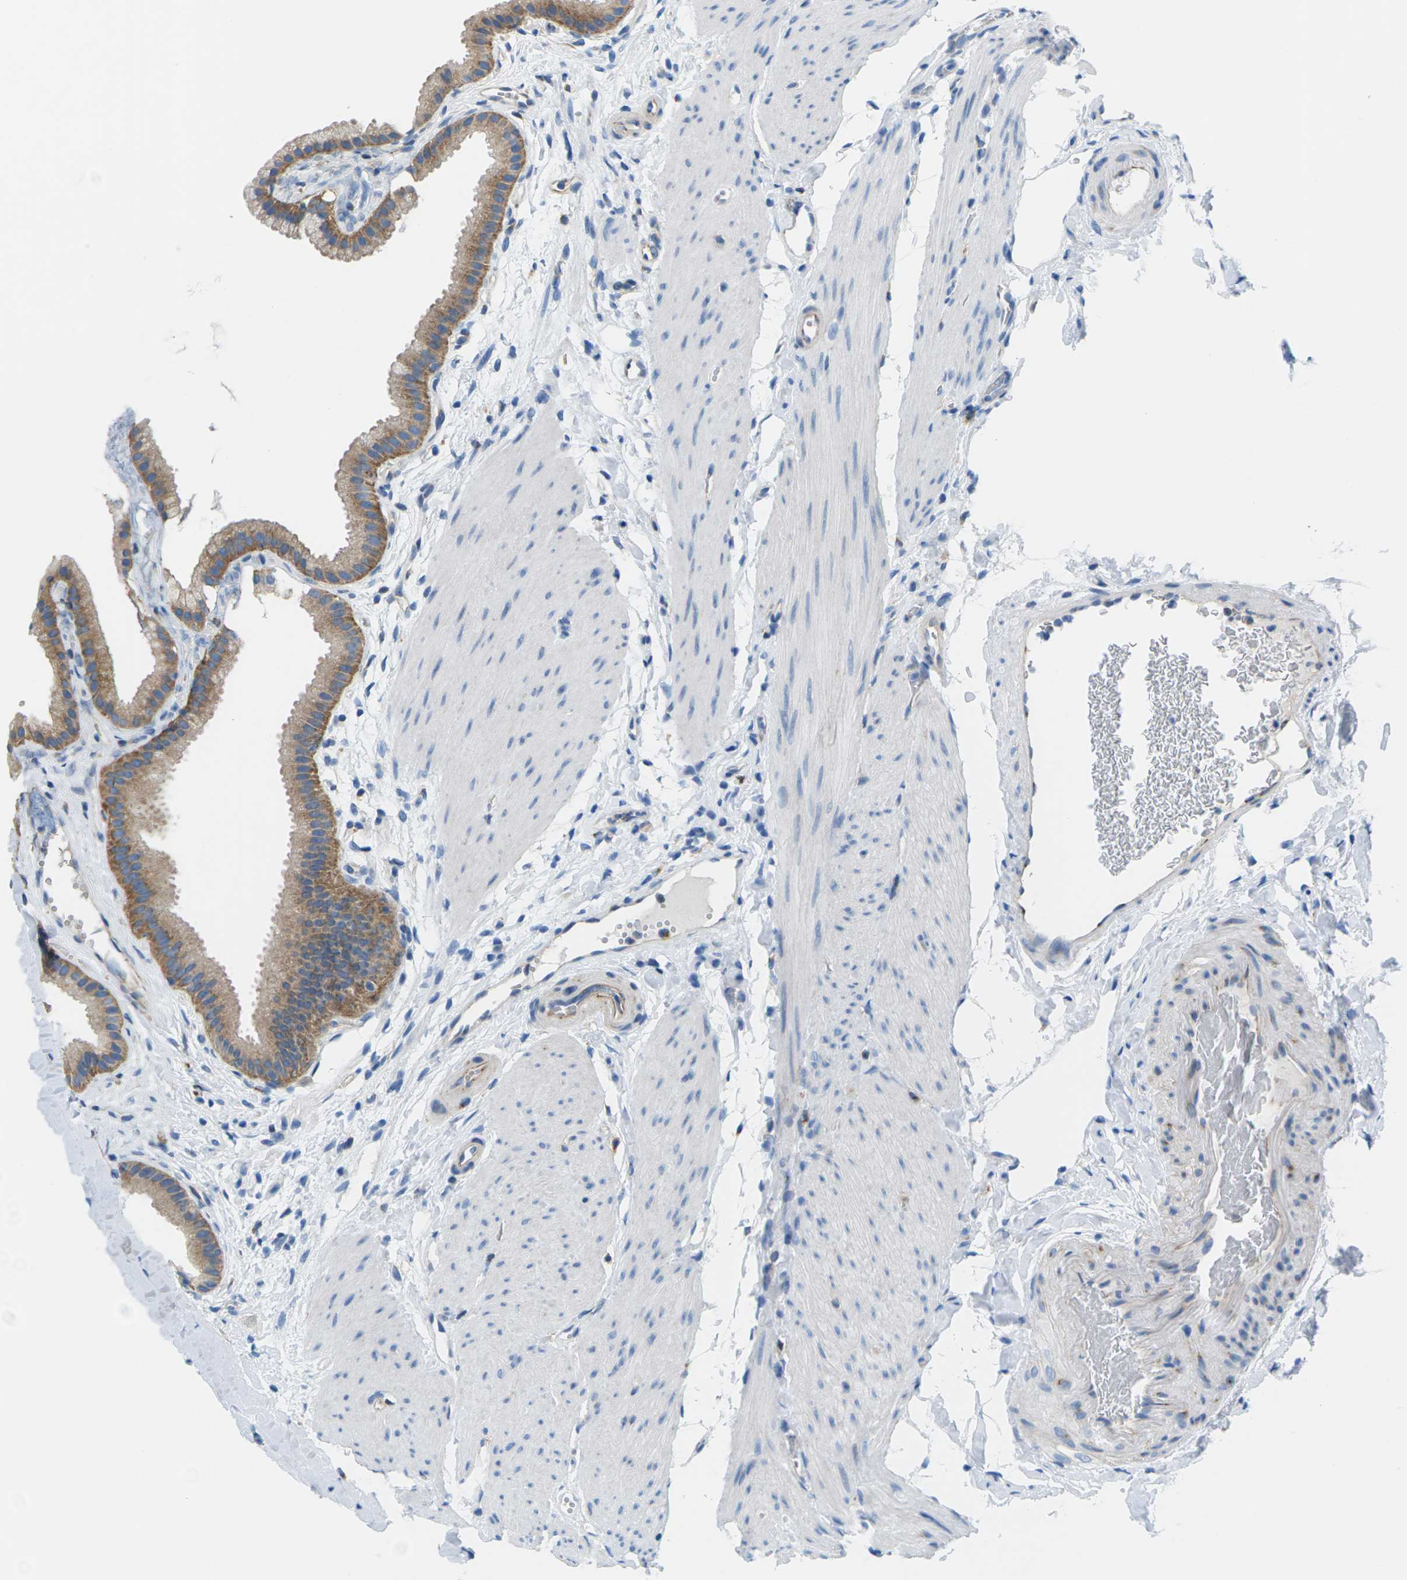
{"staining": {"intensity": "moderate", "quantity": ">75%", "location": "cytoplasmic/membranous"}, "tissue": "gallbladder", "cell_type": "Glandular cells", "image_type": "normal", "snomed": [{"axis": "morphology", "description": "Normal tissue, NOS"}, {"axis": "topography", "description": "Gallbladder"}], "caption": "Brown immunohistochemical staining in benign gallbladder exhibits moderate cytoplasmic/membranous positivity in about >75% of glandular cells. (DAB = brown stain, brightfield microscopy at high magnification).", "gene": "SYNGR2", "patient": {"sex": "female", "age": 64}}